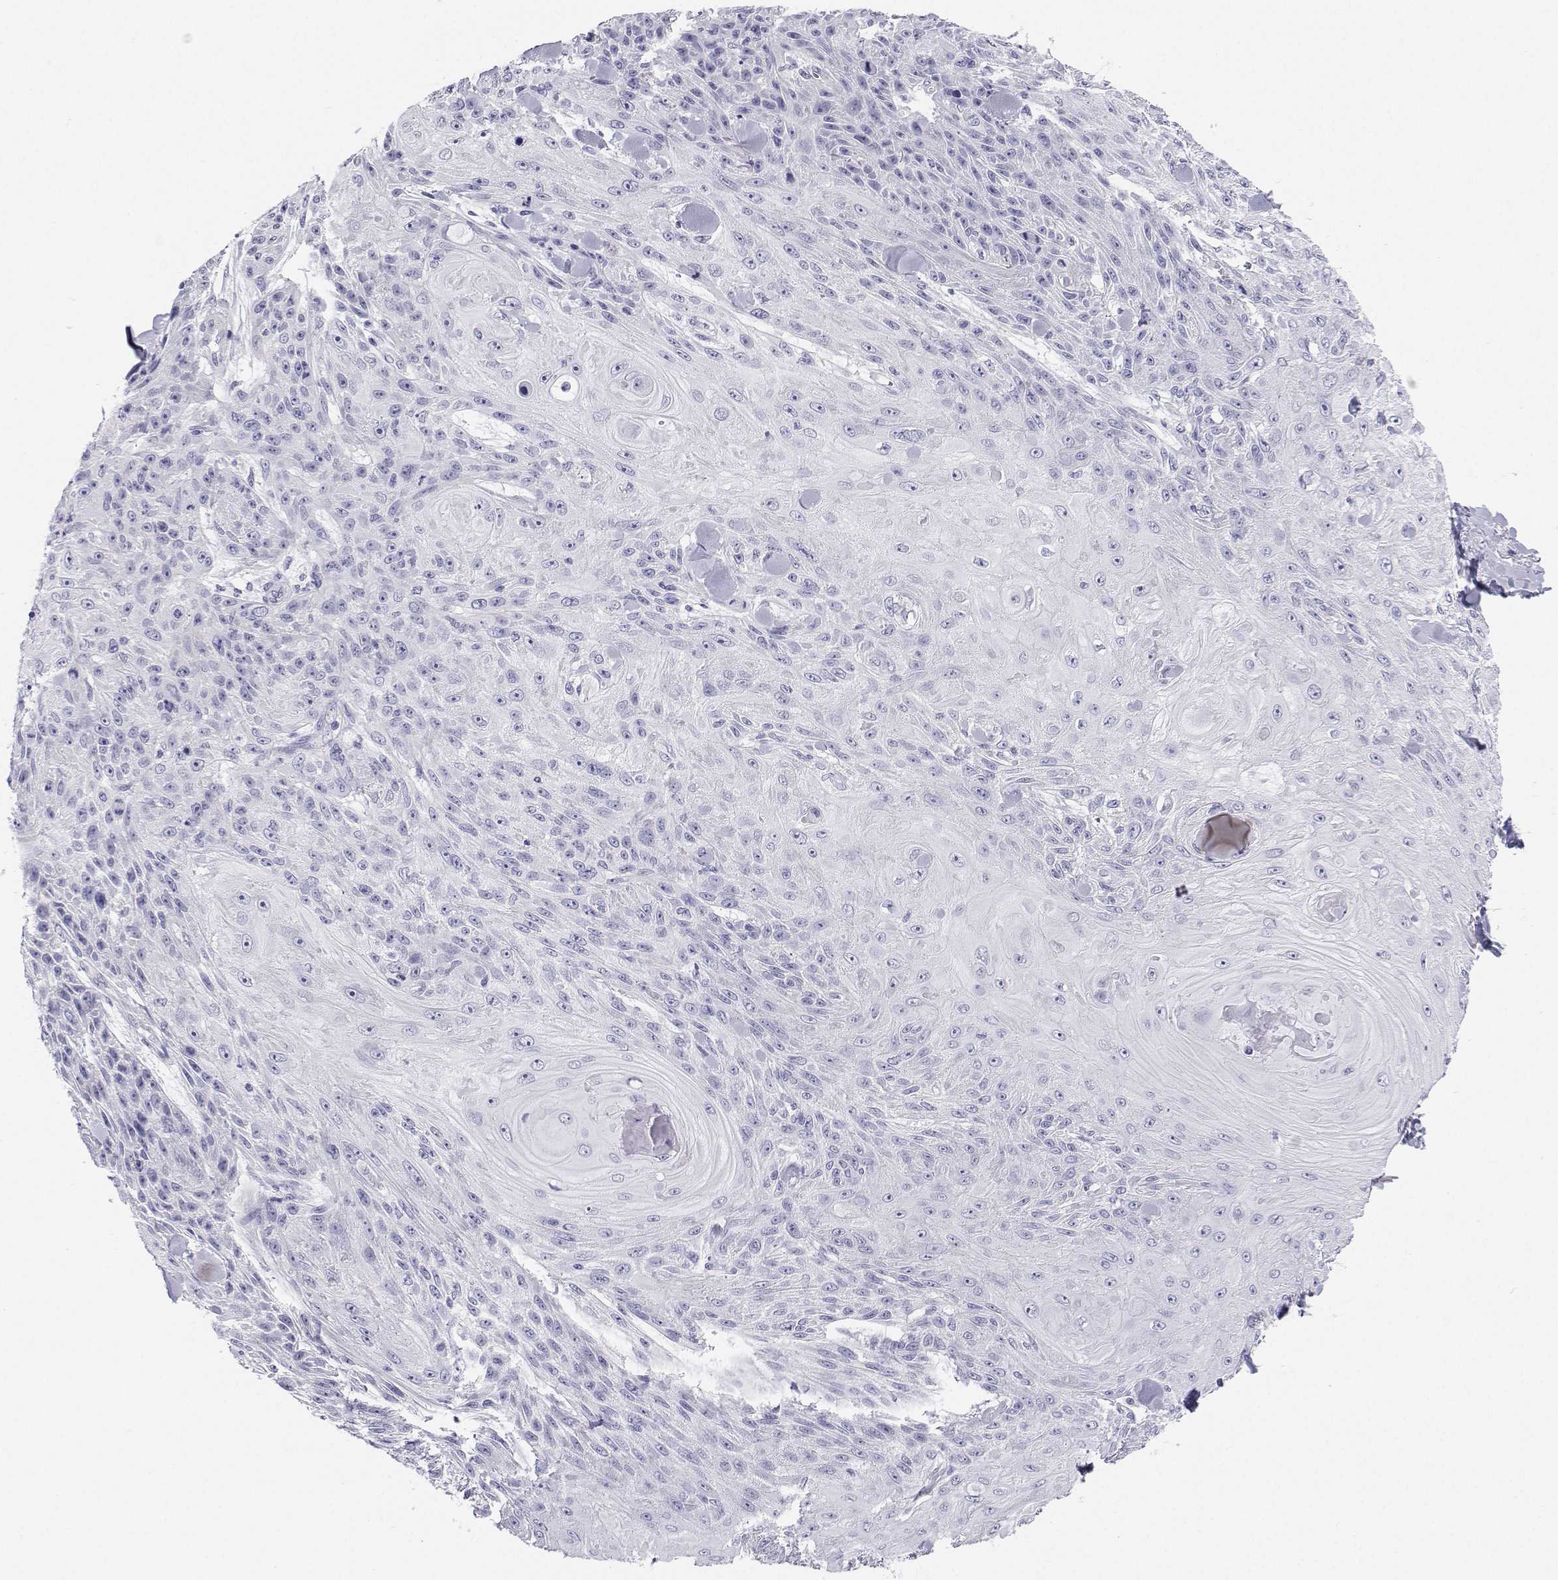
{"staining": {"intensity": "negative", "quantity": "none", "location": "none"}, "tissue": "skin cancer", "cell_type": "Tumor cells", "image_type": "cancer", "snomed": [{"axis": "morphology", "description": "Squamous cell carcinoma, NOS"}, {"axis": "topography", "description": "Skin"}], "caption": "The immunohistochemistry micrograph has no significant positivity in tumor cells of skin cancer (squamous cell carcinoma) tissue. (Stains: DAB (3,3'-diaminobenzidine) immunohistochemistry (IHC) with hematoxylin counter stain, Microscopy: brightfield microscopy at high magnification).", "gene": "BHMT", "patient": {"sex": "male", "age": 88}}